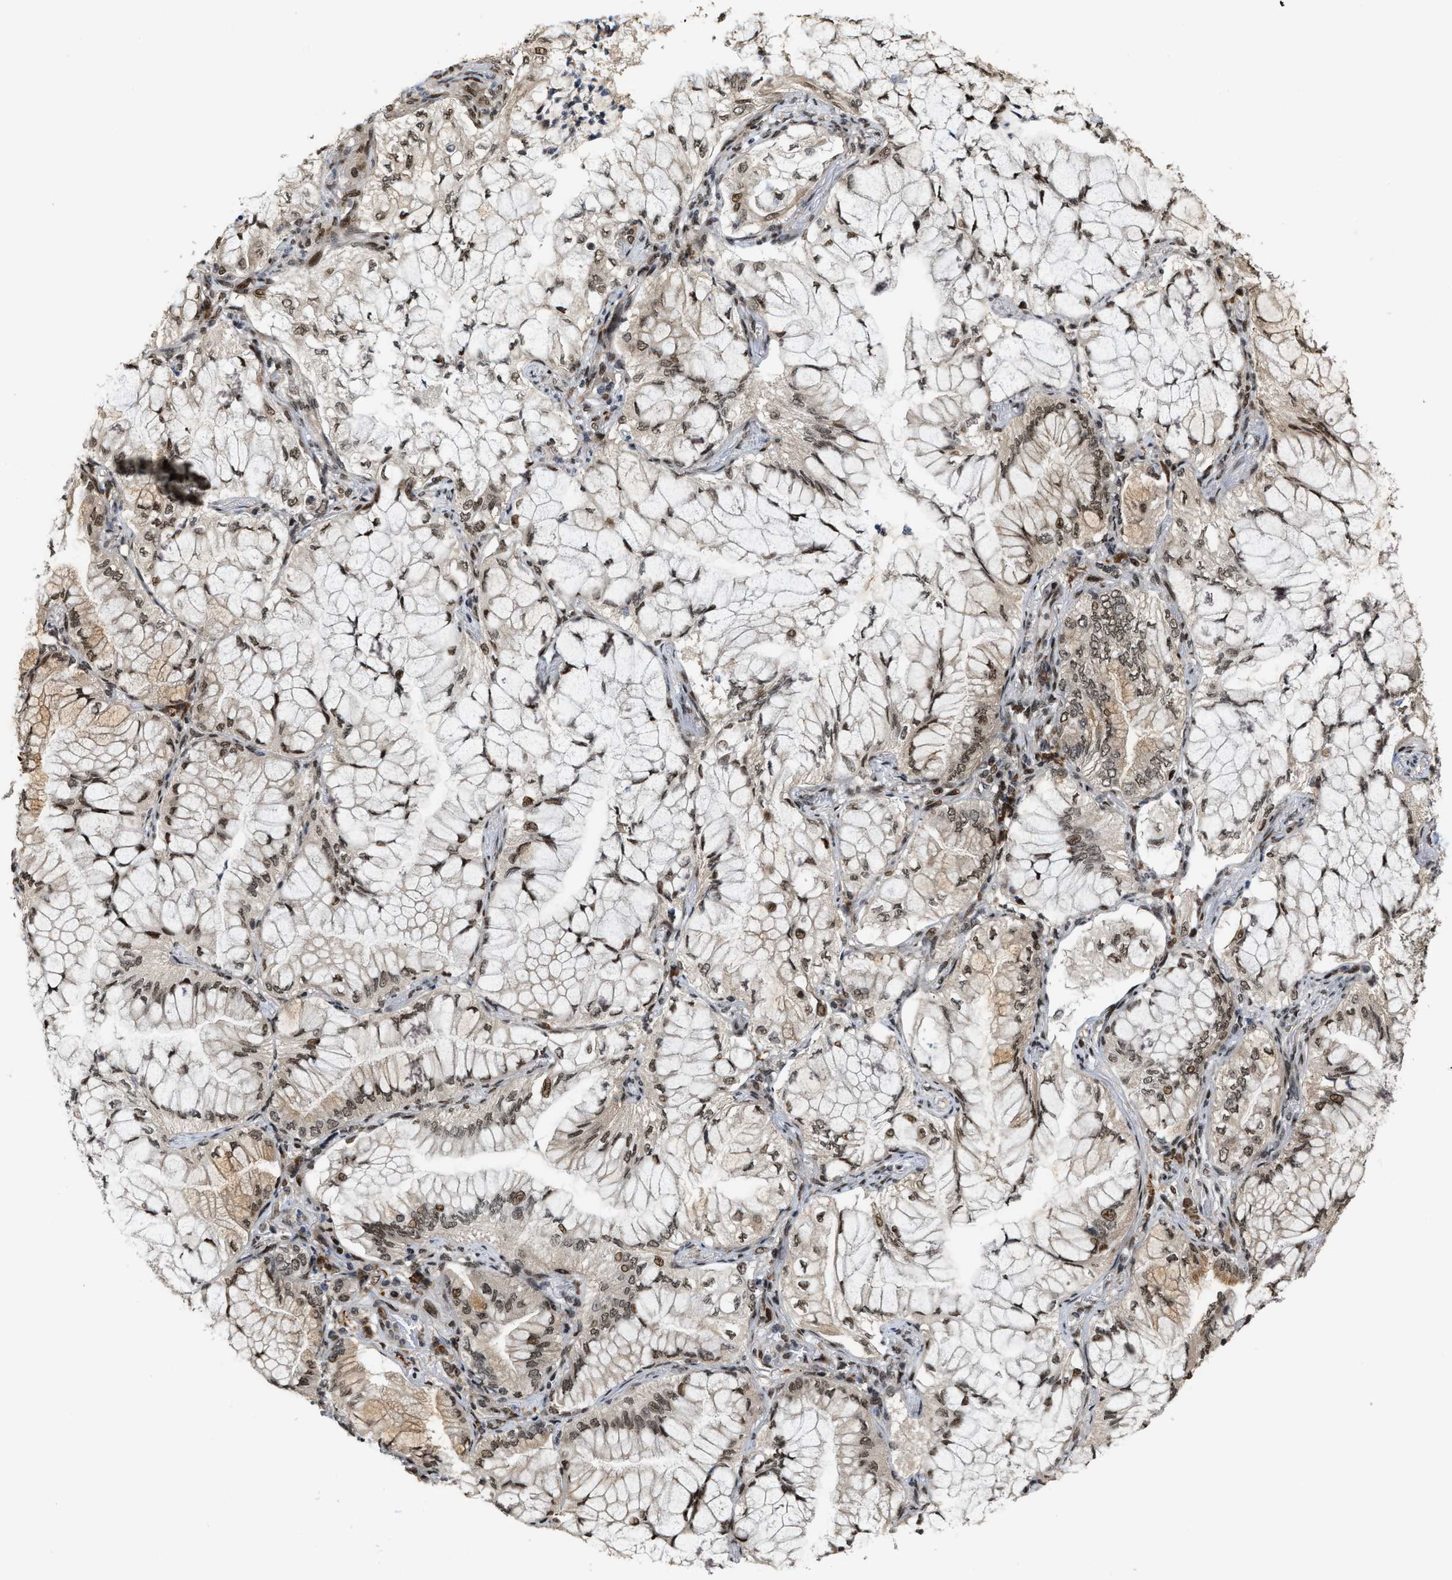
{"staining": {"intensity": "moderate", "quantity": ">75%", "location": "cytoplasmic/membranous,nuclear"}, "tissue": "lung cancer", "cell_type": "Tumor cells", "image_type": "cancer", "snomed": [{"axis": "morphology", "description": "Adenocarcinoma, NOS"}, {"axis": "topography", "description": "Lung"}], "caption": "Lung cancer (adenocarcinoma) was stained to show a protein in brown. There is medium levels of moderate cytoplasmic/membranous and nuclear positivity in approximately >75% of tumor cells.", "gene": "SERTAD2", "patient": {"sex": "female", "age": 70}}